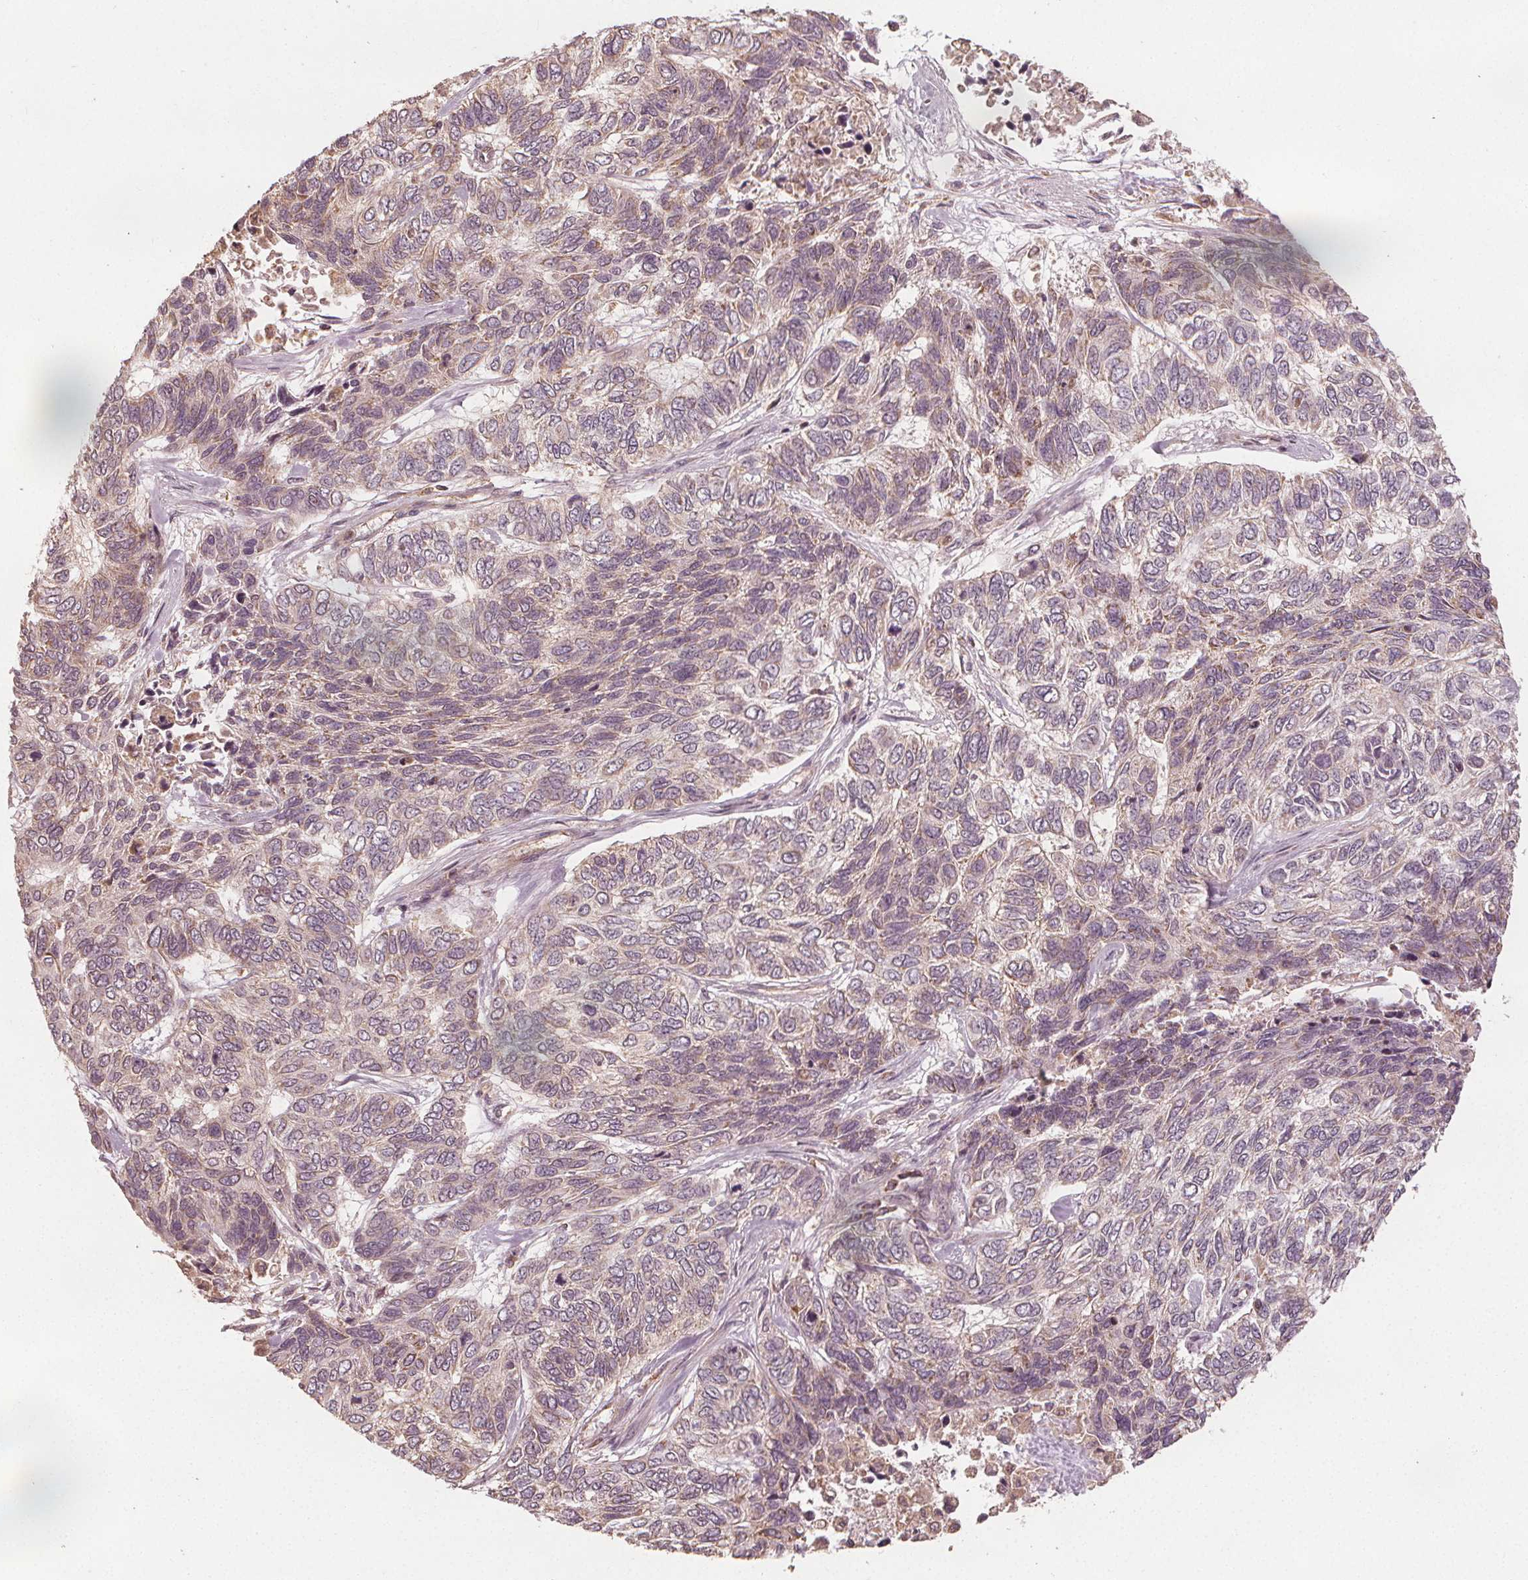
{"staining": {"intensity": "weak", "quantity": "<25%", "location": "cytoplasmic/membranous"}, "tissue": "skin cancer", "cell_type": "Tumor cells", "image_type": "cancer", "snomed": [{"axis": "morphology", "description": "Basal cell carcinoma"}, {"axis": "topography", "description": "Skin"}], "caption": "The image displays no significant expression in tumor cells of skin cancer (basal cell carcinoma).", "gene": "GNB2", "patient": {"sex": "female", "age": 65}}